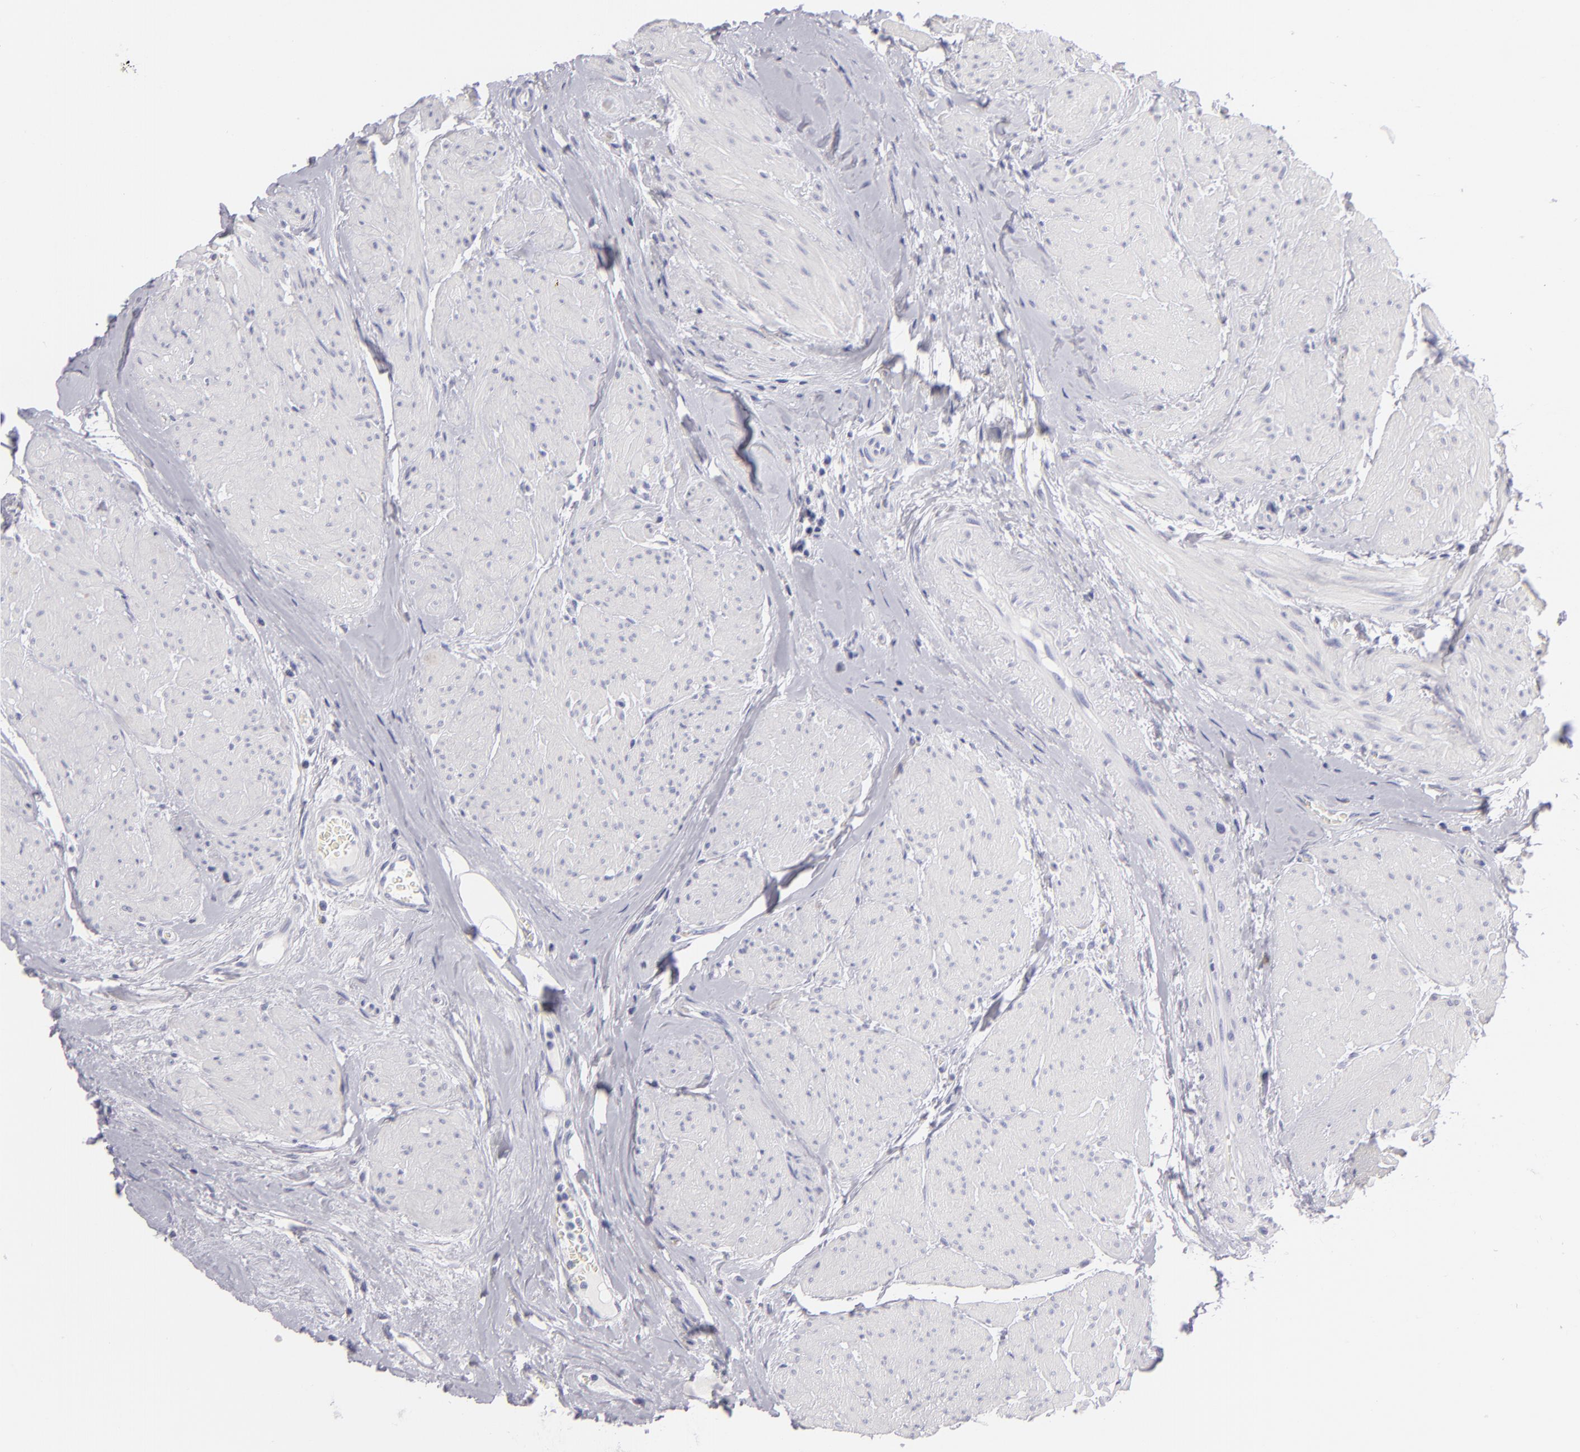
{"staining": {"intensity": "negative", "quantity": "none", "location": "none"}, "tissue": "urothelial cancer", "cell_type": "Tumor cells", "image_type": "cancer", "snomed": [{"axis": "morphology", "description": "Urothelial carcinoma, High grade"}, {"axis": "topography", "description": "Urinary bladder"}], "caption": "High-grade urothelial carcinoma was stained to show a protein in brown. There is no significant positivity in tumor cells.", "gene": "VIL1", "patient": {"sex": "male", "age": 66}}